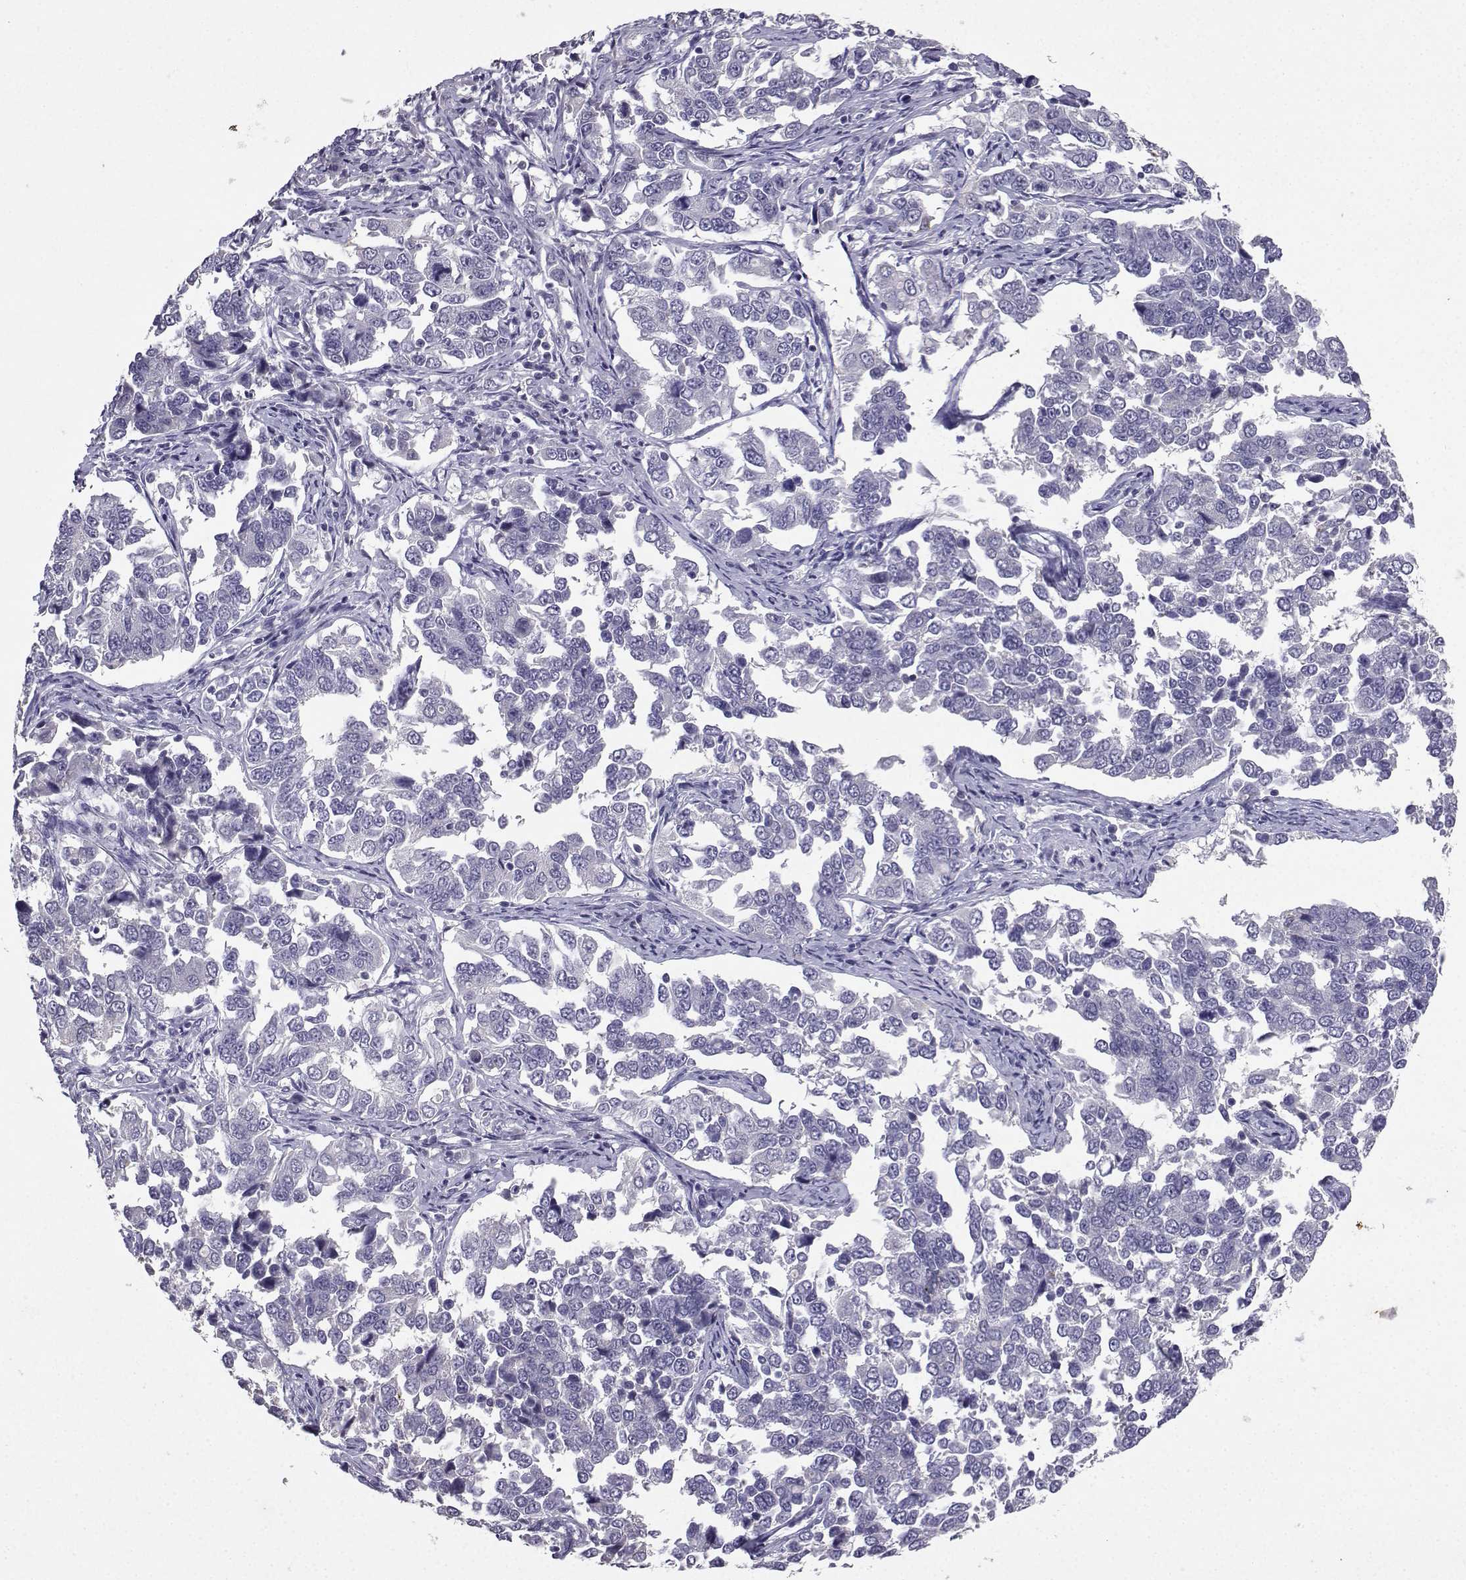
{"staining": {"intensity": "negative", "quantity": "none", "location": "none"}, "tissue": "endometrial cancer", "cell_type": "Tumor cells", "image_type": "cancer", "snomed": [{"axis": "morphology", "description": "Adenocarcinoma, NOS"}, {"axis": "topography", "description": "Endometrium"}], "caption": "Adenocarcinoma (endometrial) was stained to show a protein in brown. There is no significant expression in tumor cells.", "gene": "SPAG11B", "patient": {"sex": "female", "age": 43}}